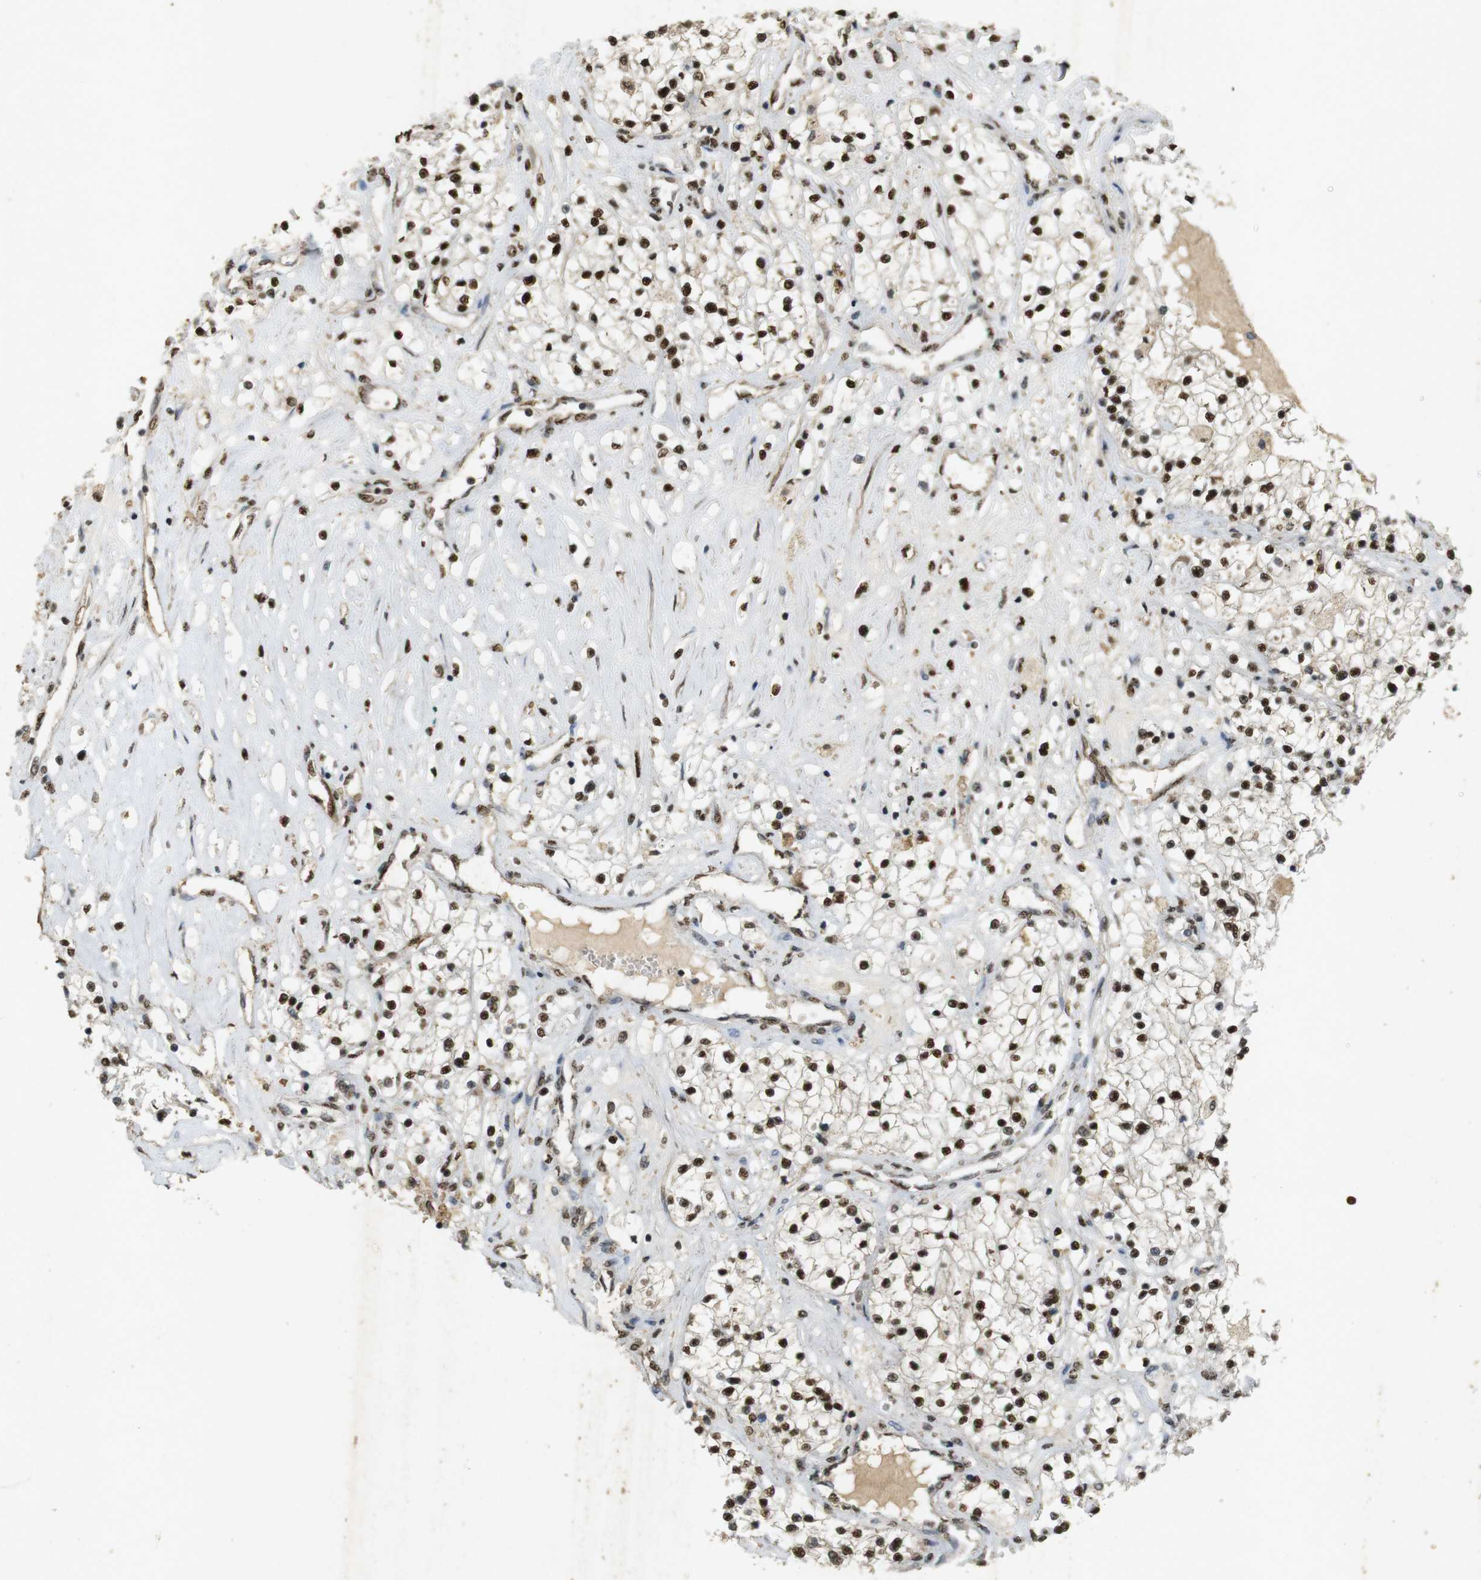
{"staining": {"intensity": "strong", "quantity": ">75%", "location": "nuclear"}, "tissue": "renal cancer", "cell_type": "Tumor cells", "image_type": "cancer", "snomed": [{"axis": "morphology", "description": "Adenocarcinoma, NOS"}, {"axis": "topography", "description": "Kidney"}], "caption": "Adenocarcinoma (renal) tissue displays strong nuclear staining in about >75% of tumor cells (DAB (3,3'-diaminobenzidine) IHC, brown staining for protein, blue staining for nuclei).", "gene": "GATA4", "patient": {"sex": "male", "age": 68}}